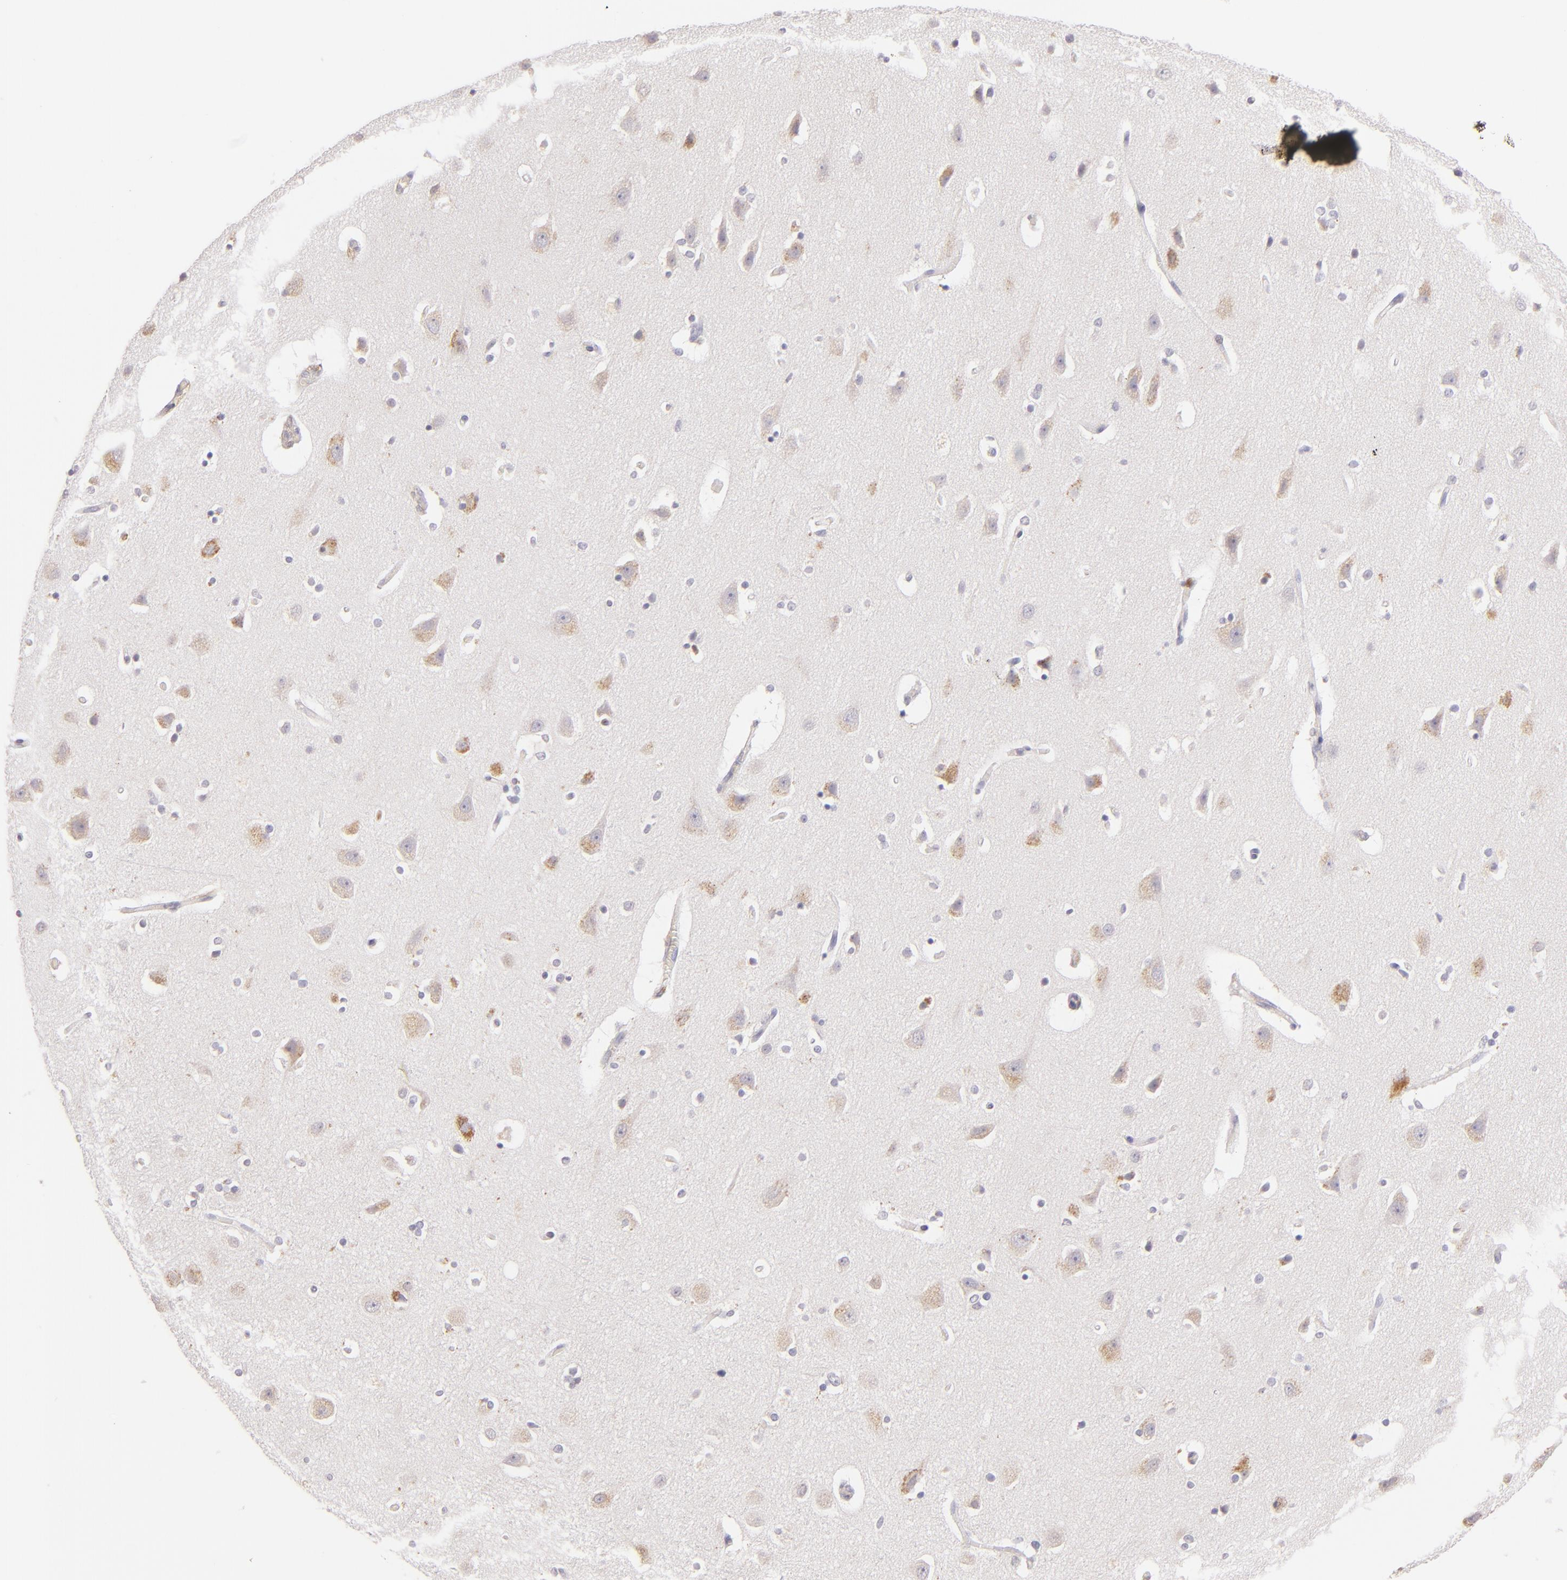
{"staining": {"intensity": "weak", "quantity": "<25%", "location": "cytoplasmic/membranous"}, "tissue": "caudate", "cell_type": "Glial cells", "image_type": "normal", "snomed": [{"axis": "morphology", "description": "Normal tissue, NOS"}, {"axis": "topography", "description": "Lateral ventricle wall"}], "caption": "DAB (3,3'-diaminobenzidine) immunohistochemical staining of normal human caudate demonstrates no significant positivity in glial cells.", "gene": "ZAP70", "patient": {"sex": "female", "age": 54}}